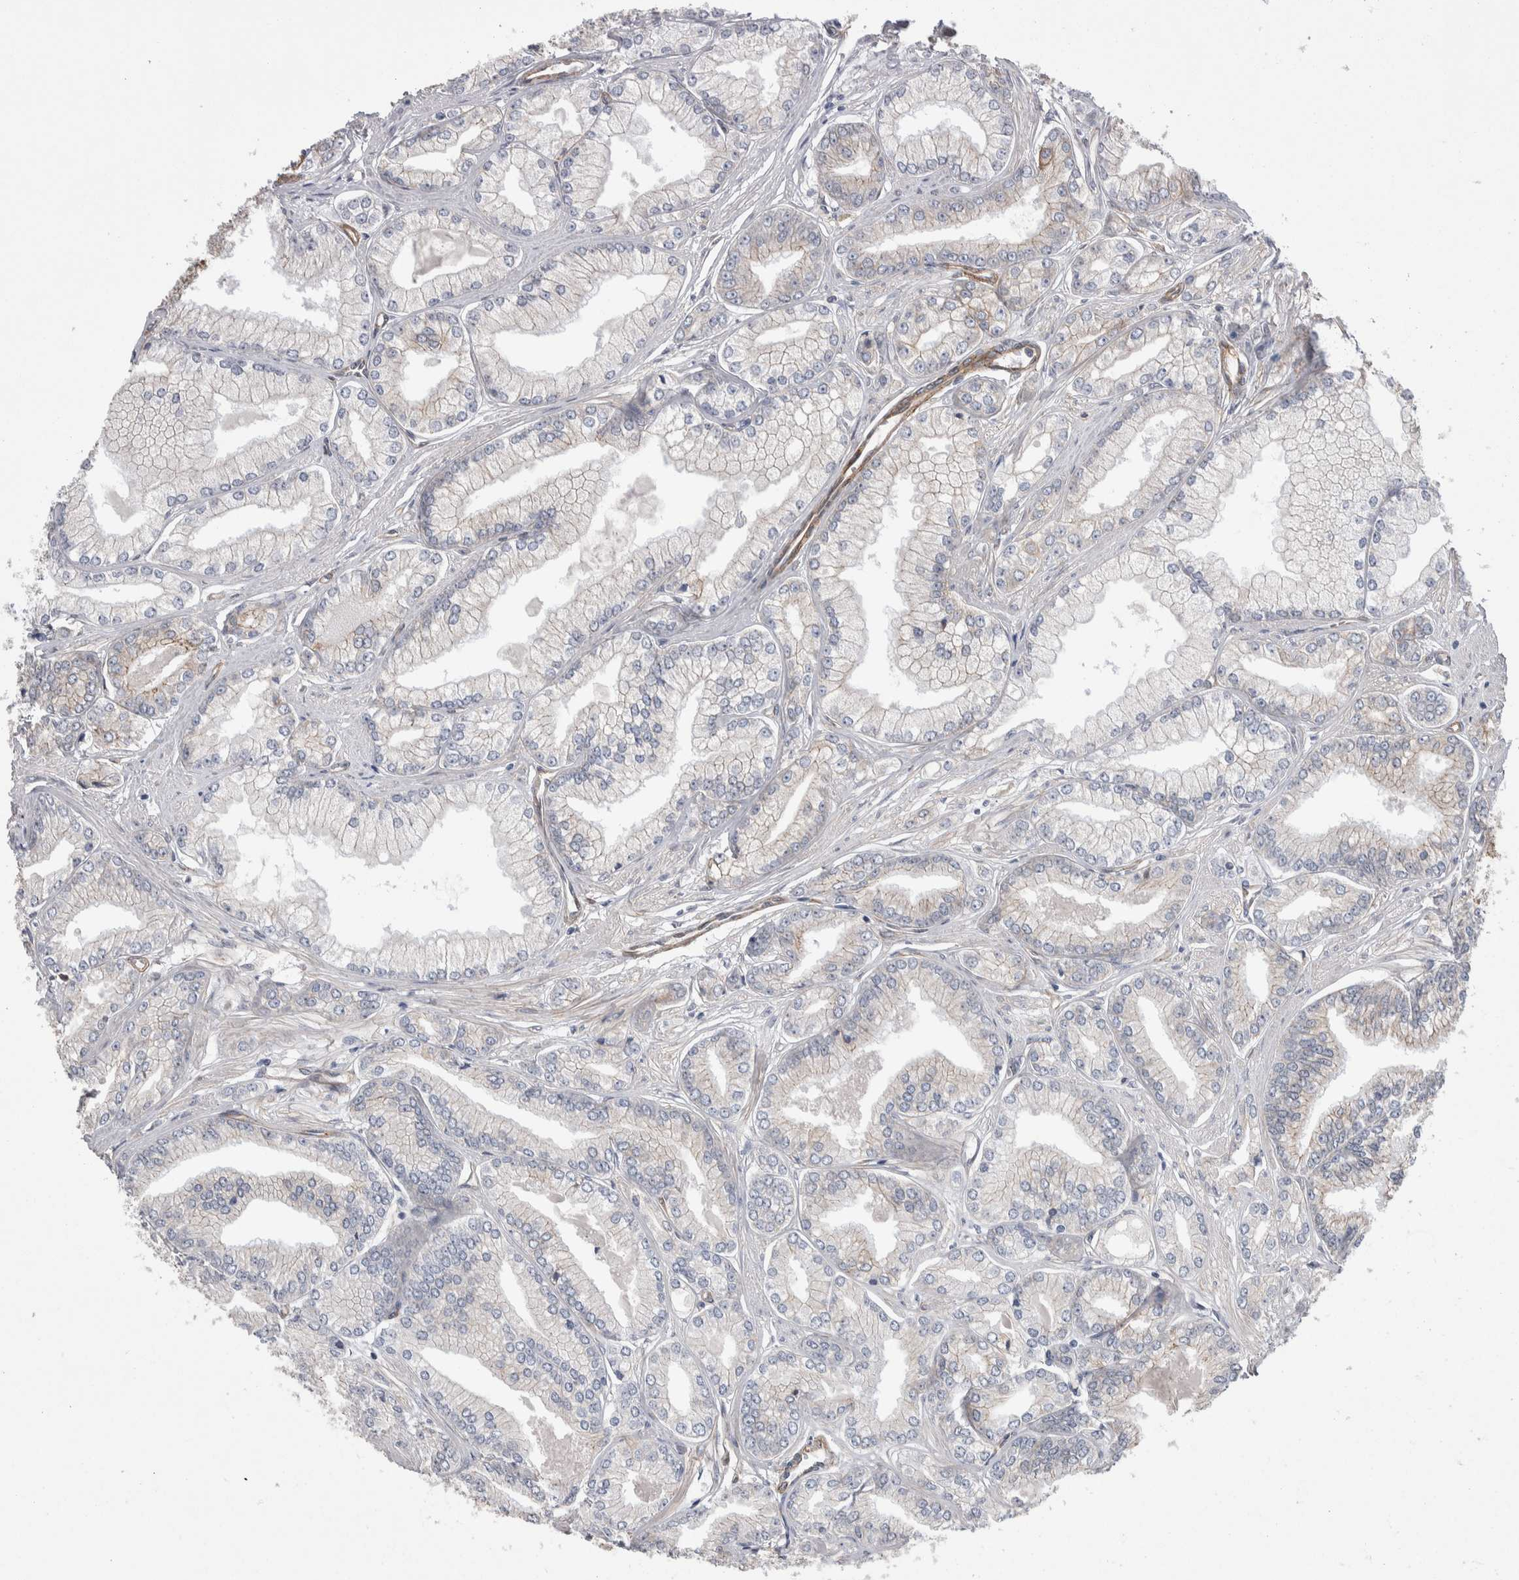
{"staining": {"intensity": "weak", "quantity": "<25%", "location": "cytoplasmic/membranous"}, "tissue": "prostate cancer", "cell_type": "Tumor cells", "image_type": "cancer", "snomed": [{"axis": "morphology", "description": "Adenocarcinoma, Low grade"}, {"axis": "topography", "description": "Prostate"}], "caption": "Tumor cells show no significant protein staining in prostate cancer (adenocarcinoma (low-grade)).", "gene": "KIF12", "patient": {"sex": "male", "age": 52}}